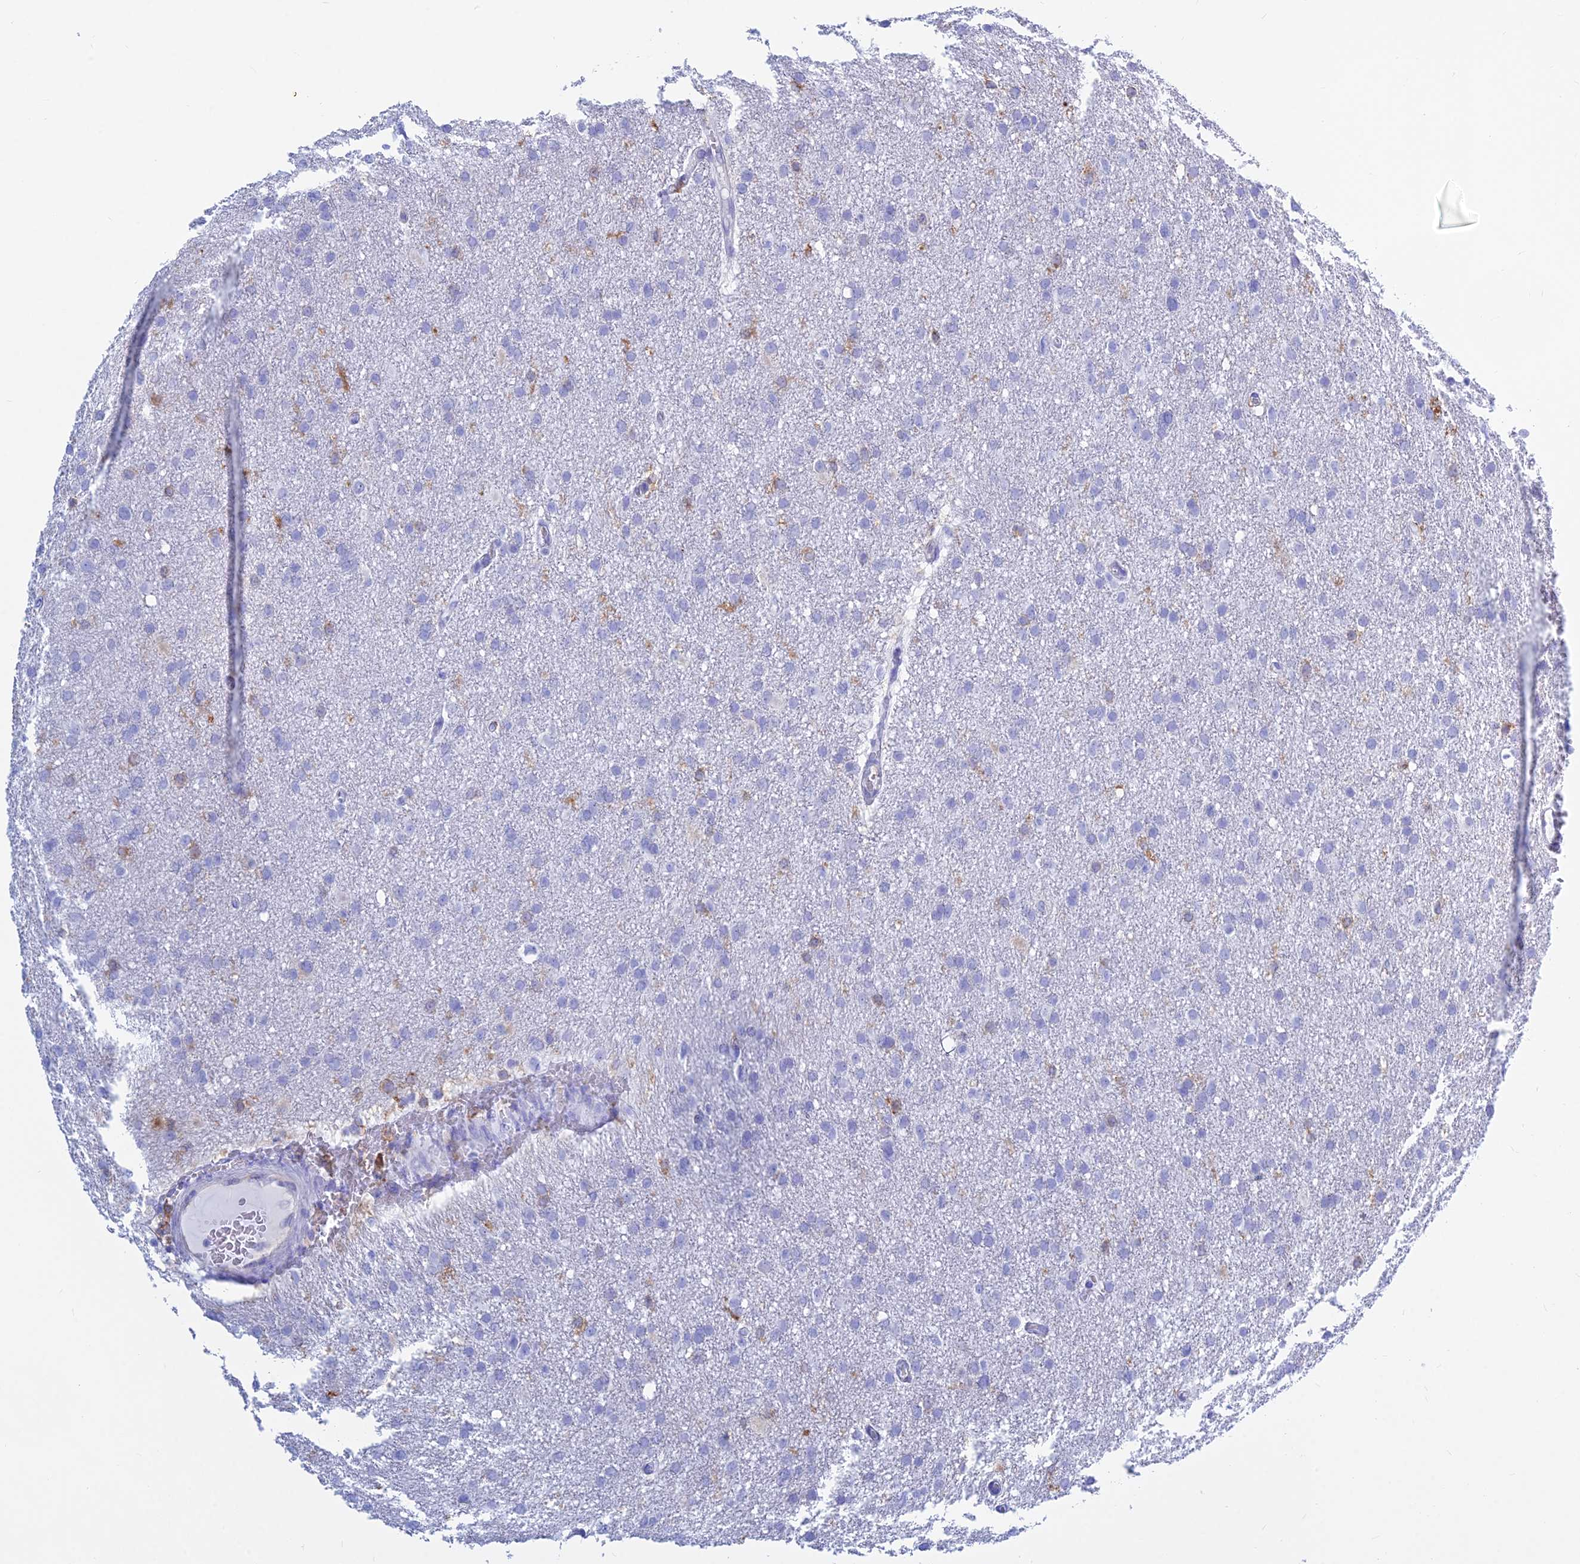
{"staining": {"intensity": "negative", "quantity": "none", "location": "none"}, "tissue": "glioma", "cell_type": "Tumor cells", "image_type": "cancer", "snomed": [{"axis": "morphology", "description": "Glioma, malignant, High grade"}, {"axis": "topography", "description": "Cerebral cortex"}], "caption": "Tumor cells are negative for protein expression in human malignant glioma (high-grade). Nuclei are stained in blue.", "gene": "HLA-DRB1", "patient": {"sex": "female", "age": 36}}